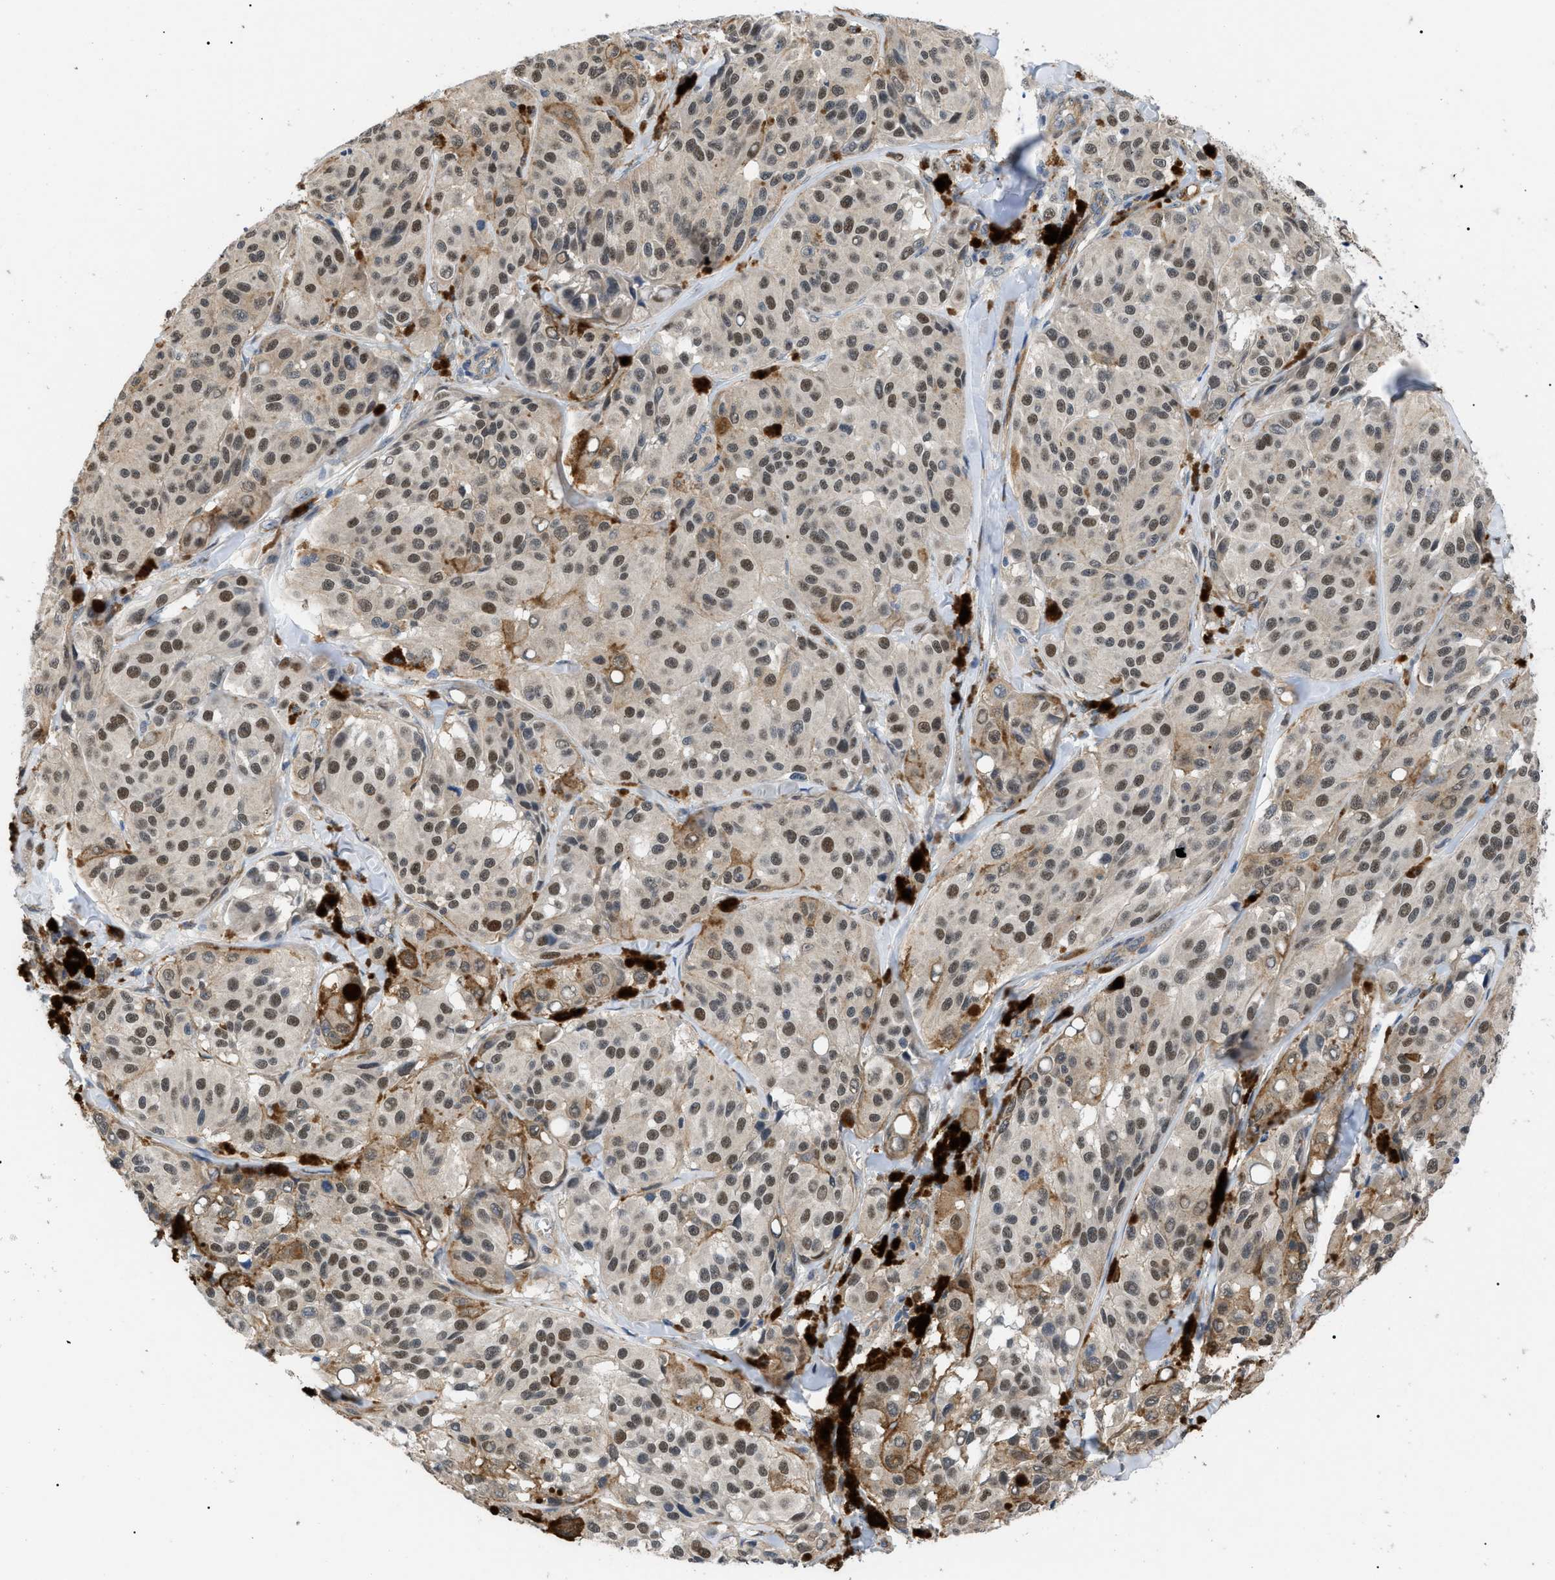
{"staining": {"intensity": "weak", "quantity": ">75%", "location": "cytoplasmic/membranous,nuclear"}, "tissue": "melanoma", "cell_type": "Tumor cells", "image_type": "cancer", "snomed": [{"axis": "morphology", "description": "Malignant melanoma, NOS"}, {"axis": "topography", "description": "Skin"}], "caption": "Immunohistochemistry micrograph of human melanoma stained for a protein (brown), which displays low levels of weak cytoplasmic/membranous and nuclear expression in about >75% of tumor cells.", "gene": "CRCP", "patient": {"sex": "male", "age": 84}}